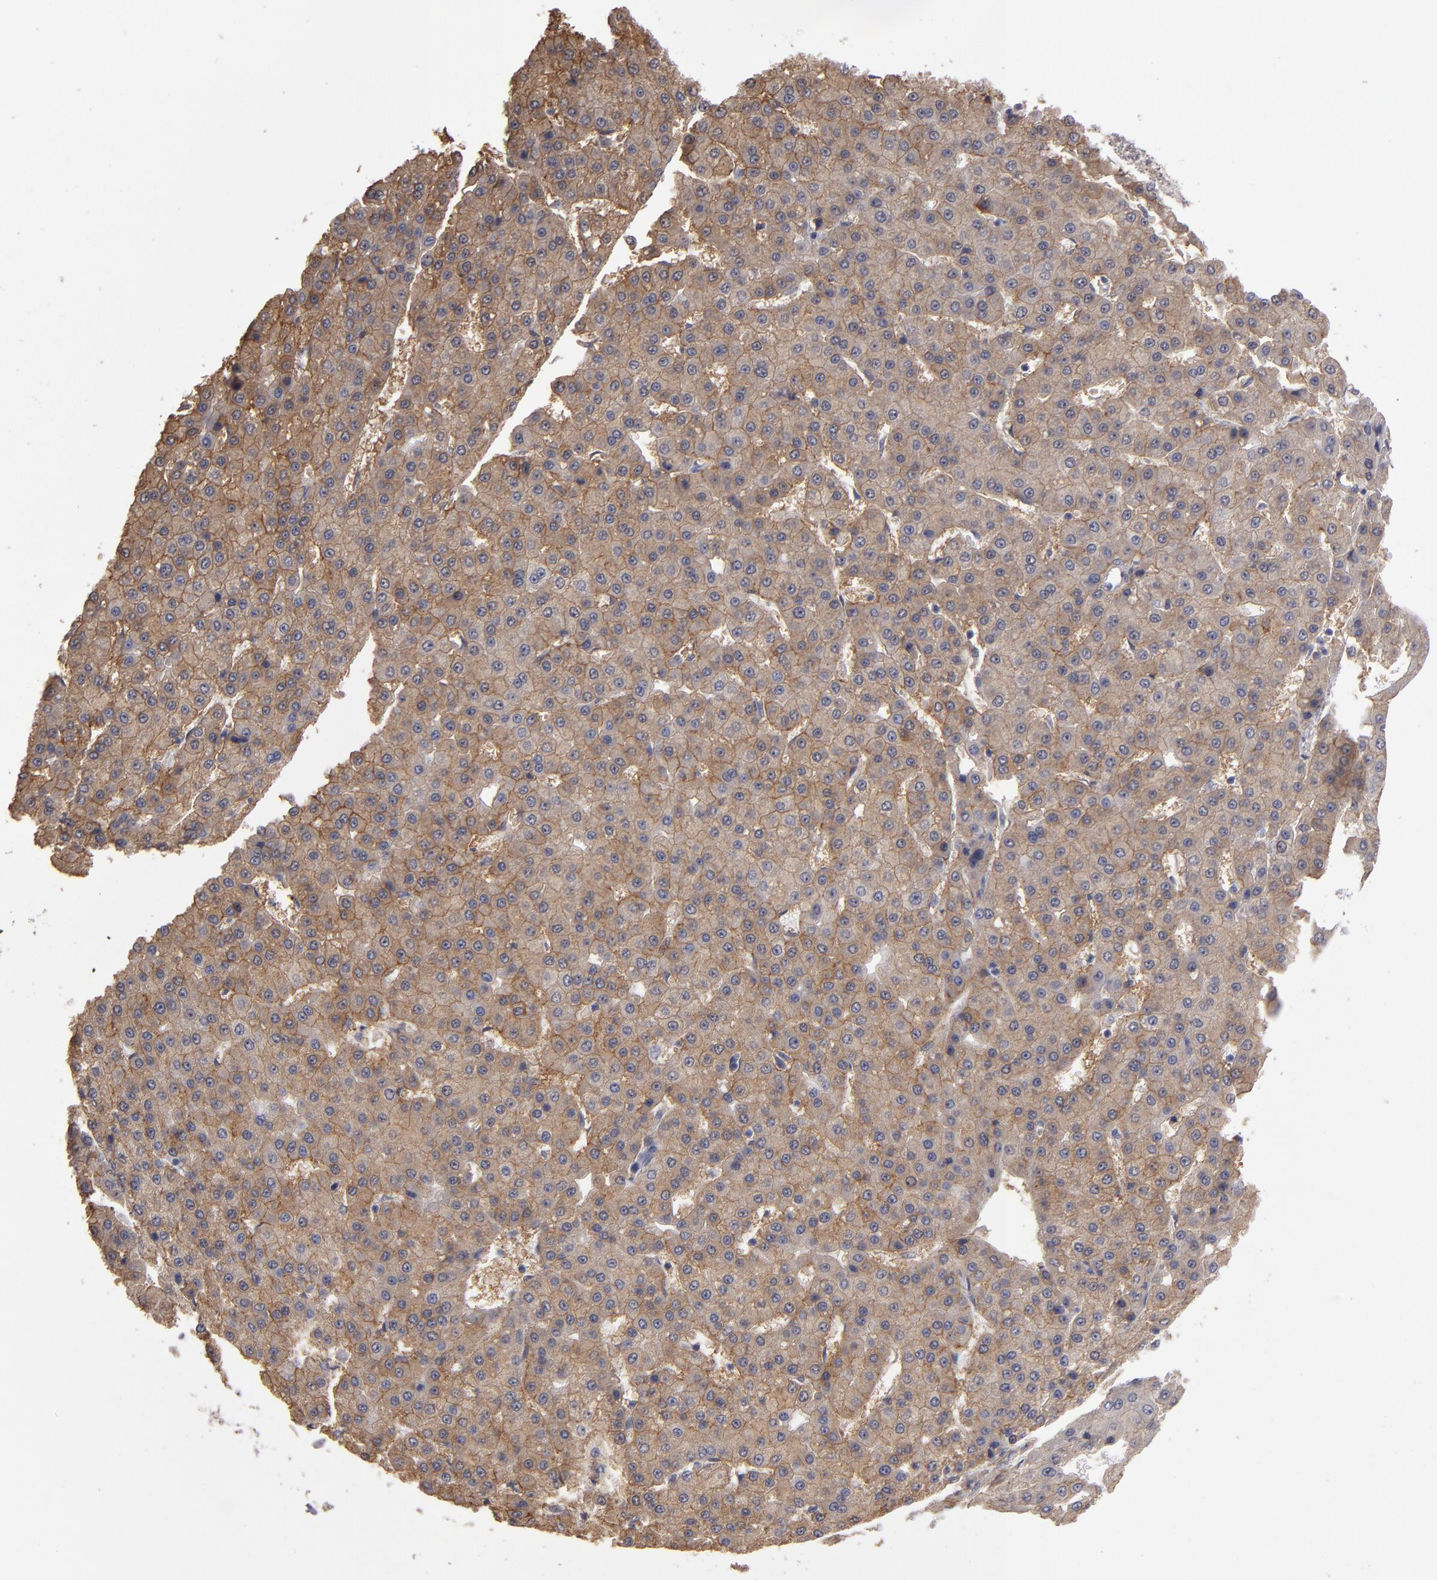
{"staining": {"intensity": "weak", "quantity": ">75%", "location": "cytoplasmic/membranous"}, "tissue": "liver cancer", "cell_type": "Tumor cells", "image_type": "cancer", "snomed": [{"axis": "morphology", "description": "Carcinoma, Hepatocellular, NOS"}, {"axis": "topography", "description": "Liver"}], "caption": "A photomicrograph of human hepatocellular carcinoma (liver) stained for a protein reveals weak cytoplasmic/membranous brown staining in tumor cells.", "gene": "NDRG2", "patient": {"sex": "male", "age": 47}}